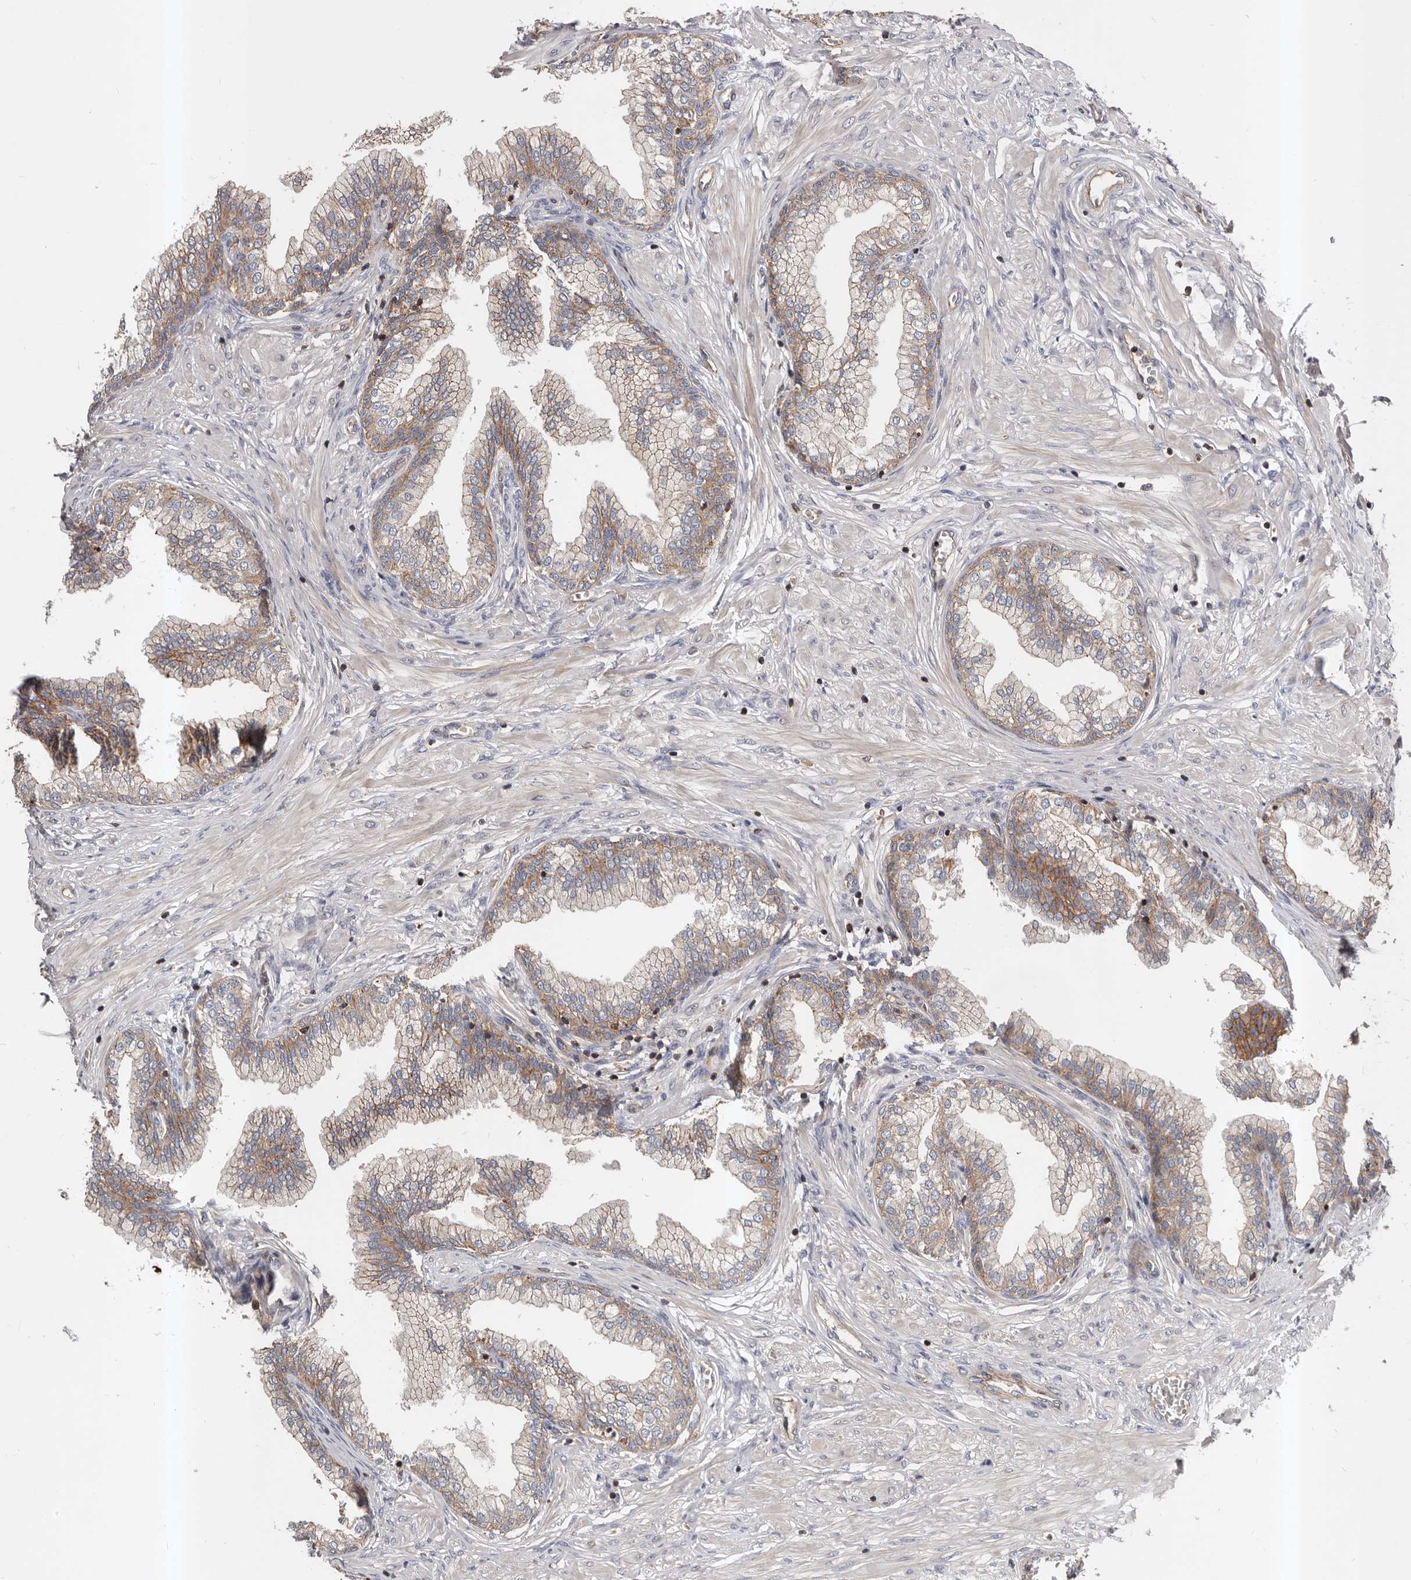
{"staining": {"intensity": "moderate", "quantity": ">75%", "location": "cytoplasmic/membranous"}, "tissue": "prostate", "cell_type": "Glandular cells", "image_type": "normal", "snomed": [{"axis": "morphology", "description": "Normal tissue, NOS"}, {"axis": "morphology", "description": "Urothelial carcinoma, Low grade"}, {"axis": "topography", "description": "Urinary bladder"}, {"axis": "topography", "description": "Prostate"}], "caption": "This is an image of immunohistochemistry staining of unremarkable prostate, which shows moderate staining in the cytoplasmic/membranous of glandular cells.", "gene": "PNRC2", "patient": {"sex": "male", "age": 60}}